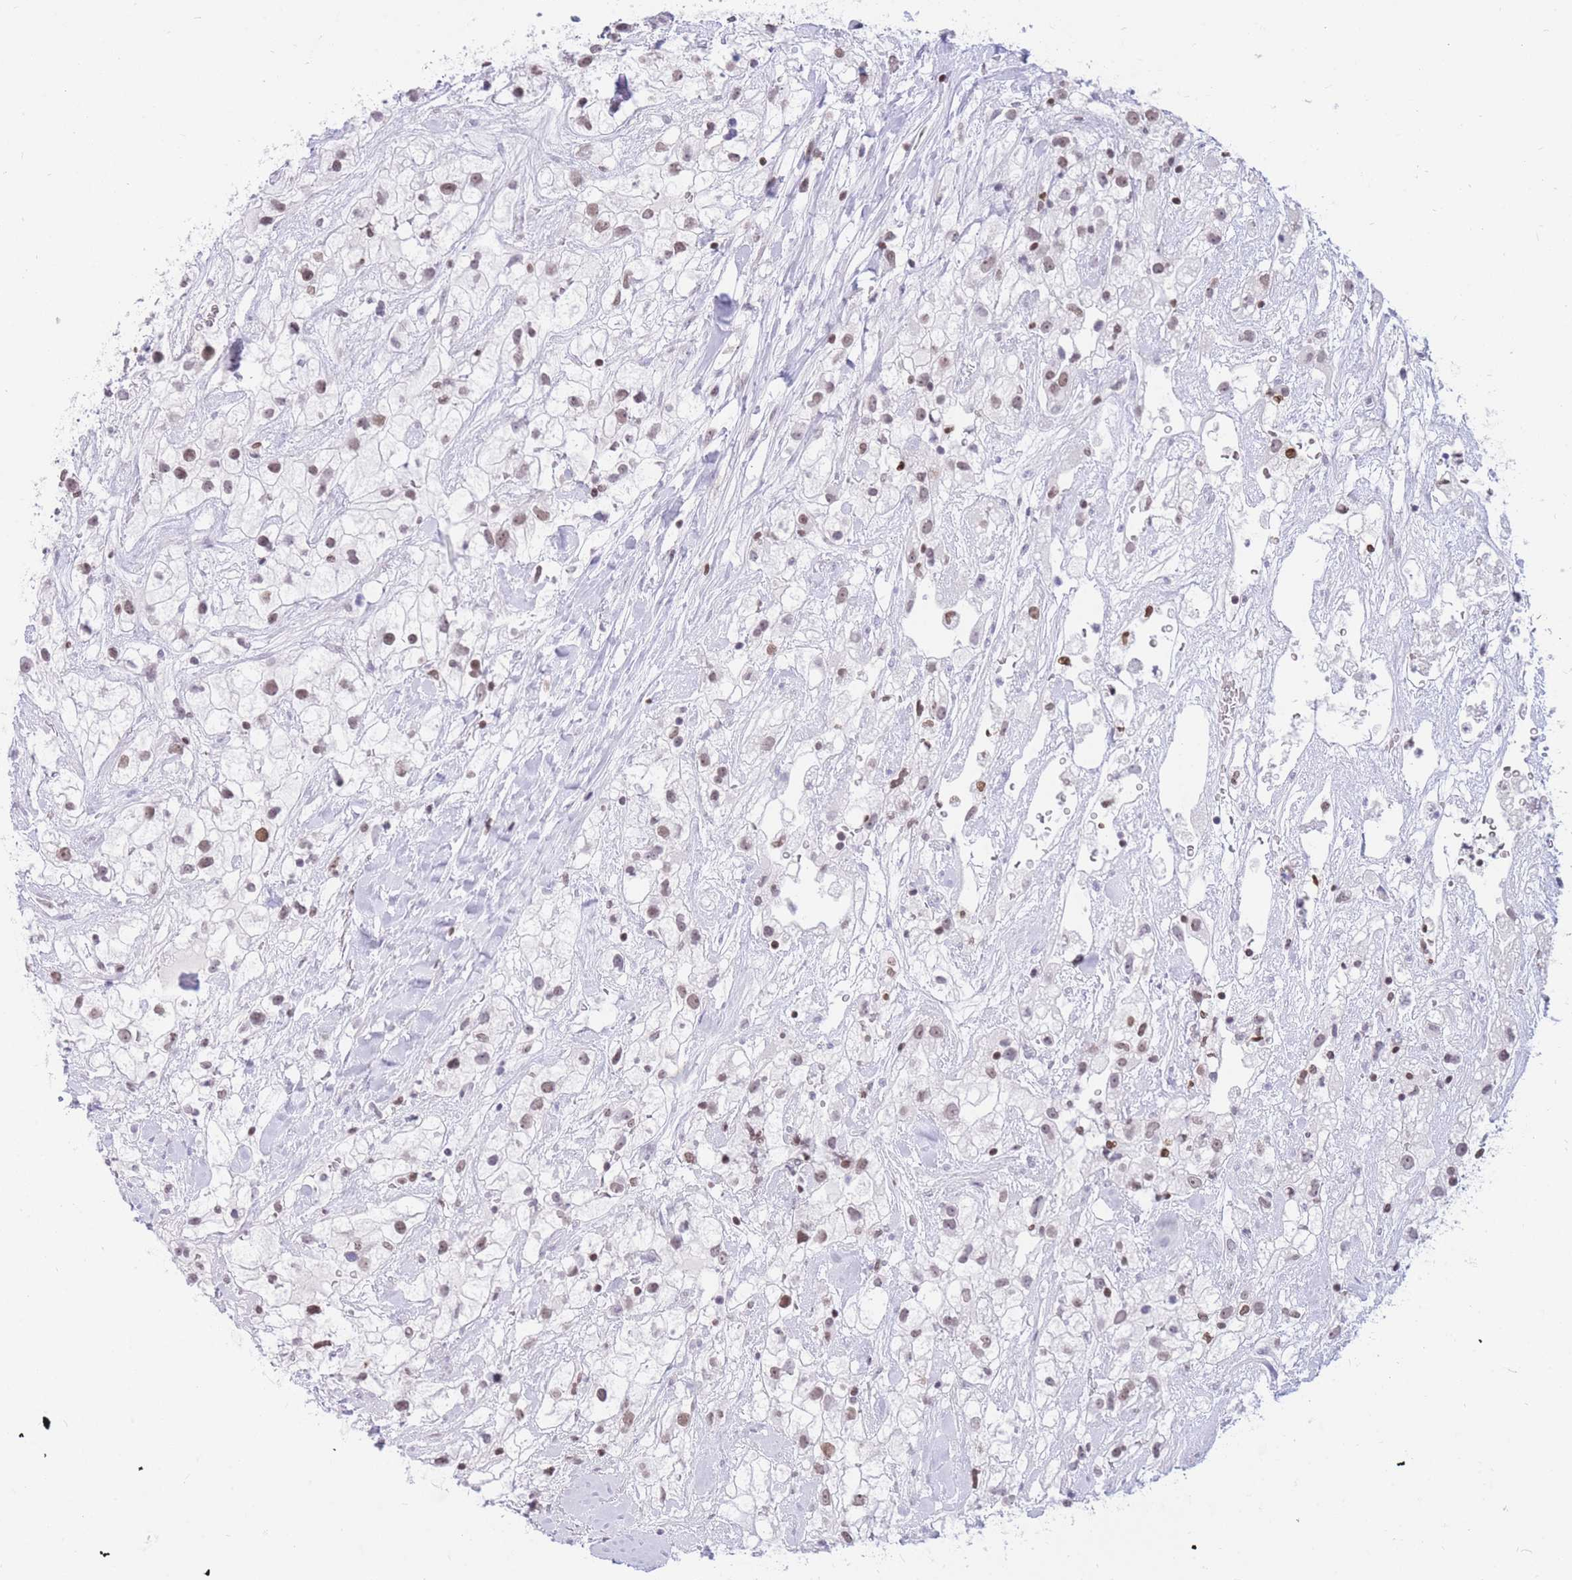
{"staining": {"intensity": "weak", "quantity": ">75%", "location": "nuclear"}, "tissue": "renal cancer", "cell_type": "Tumor cells", "image_type": "cancer", "snomed": [{"axis": "morphology", "description": "Adenocarcinoma, NOS"}, {"axis": "topography", "description": "Kidney"}], "caption": "Protein staining by immunohistochemistry shows weak nuclear staining in about >75% of tumor cells in renal cancer (adenocarcinoma).", "gene": "HMGN1", "patient": {"sex": "male", "age": 59}}